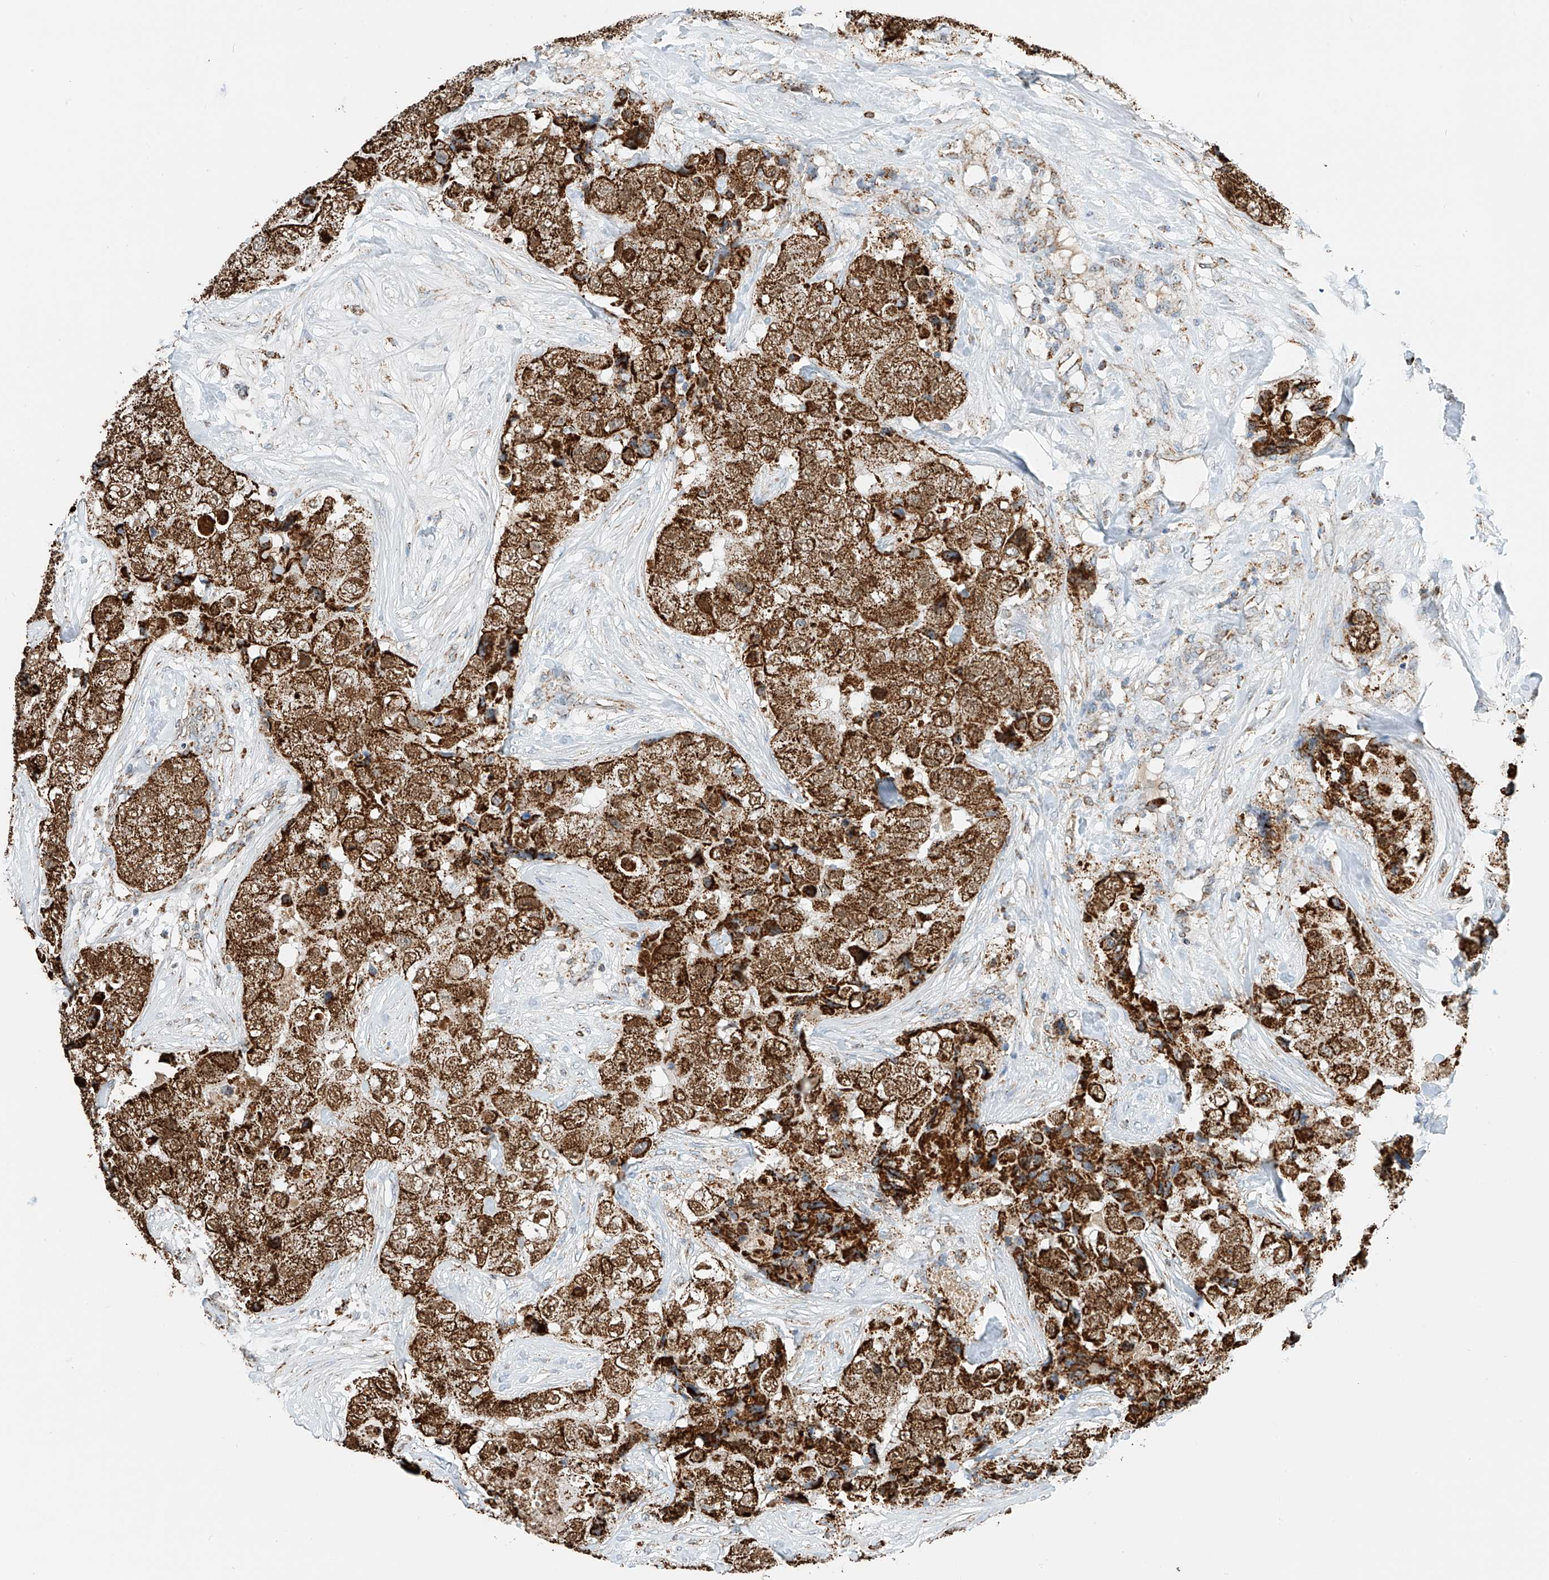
{"staining": {"intensity": "strong", "quantity": ">75%", "location": "cytoplasmic/membranous"}, "tissue": "breast cancer", "cell_type": "Tumor cells", "image_type": "cancer", "snomed": [{"axis": "morphology", "description": "Duct carcinoma"}, {"axis": "topography", "description": "Breast"}], "caption": "Brown immunohistochemical staining in infiltrating ductal carcinoma (breast) exhibits strong cytoplasmic/membranous positivity in about >75% of tumor cells.", "gene": "PPA2", "patient": {"sex": "female", "age": 62}}